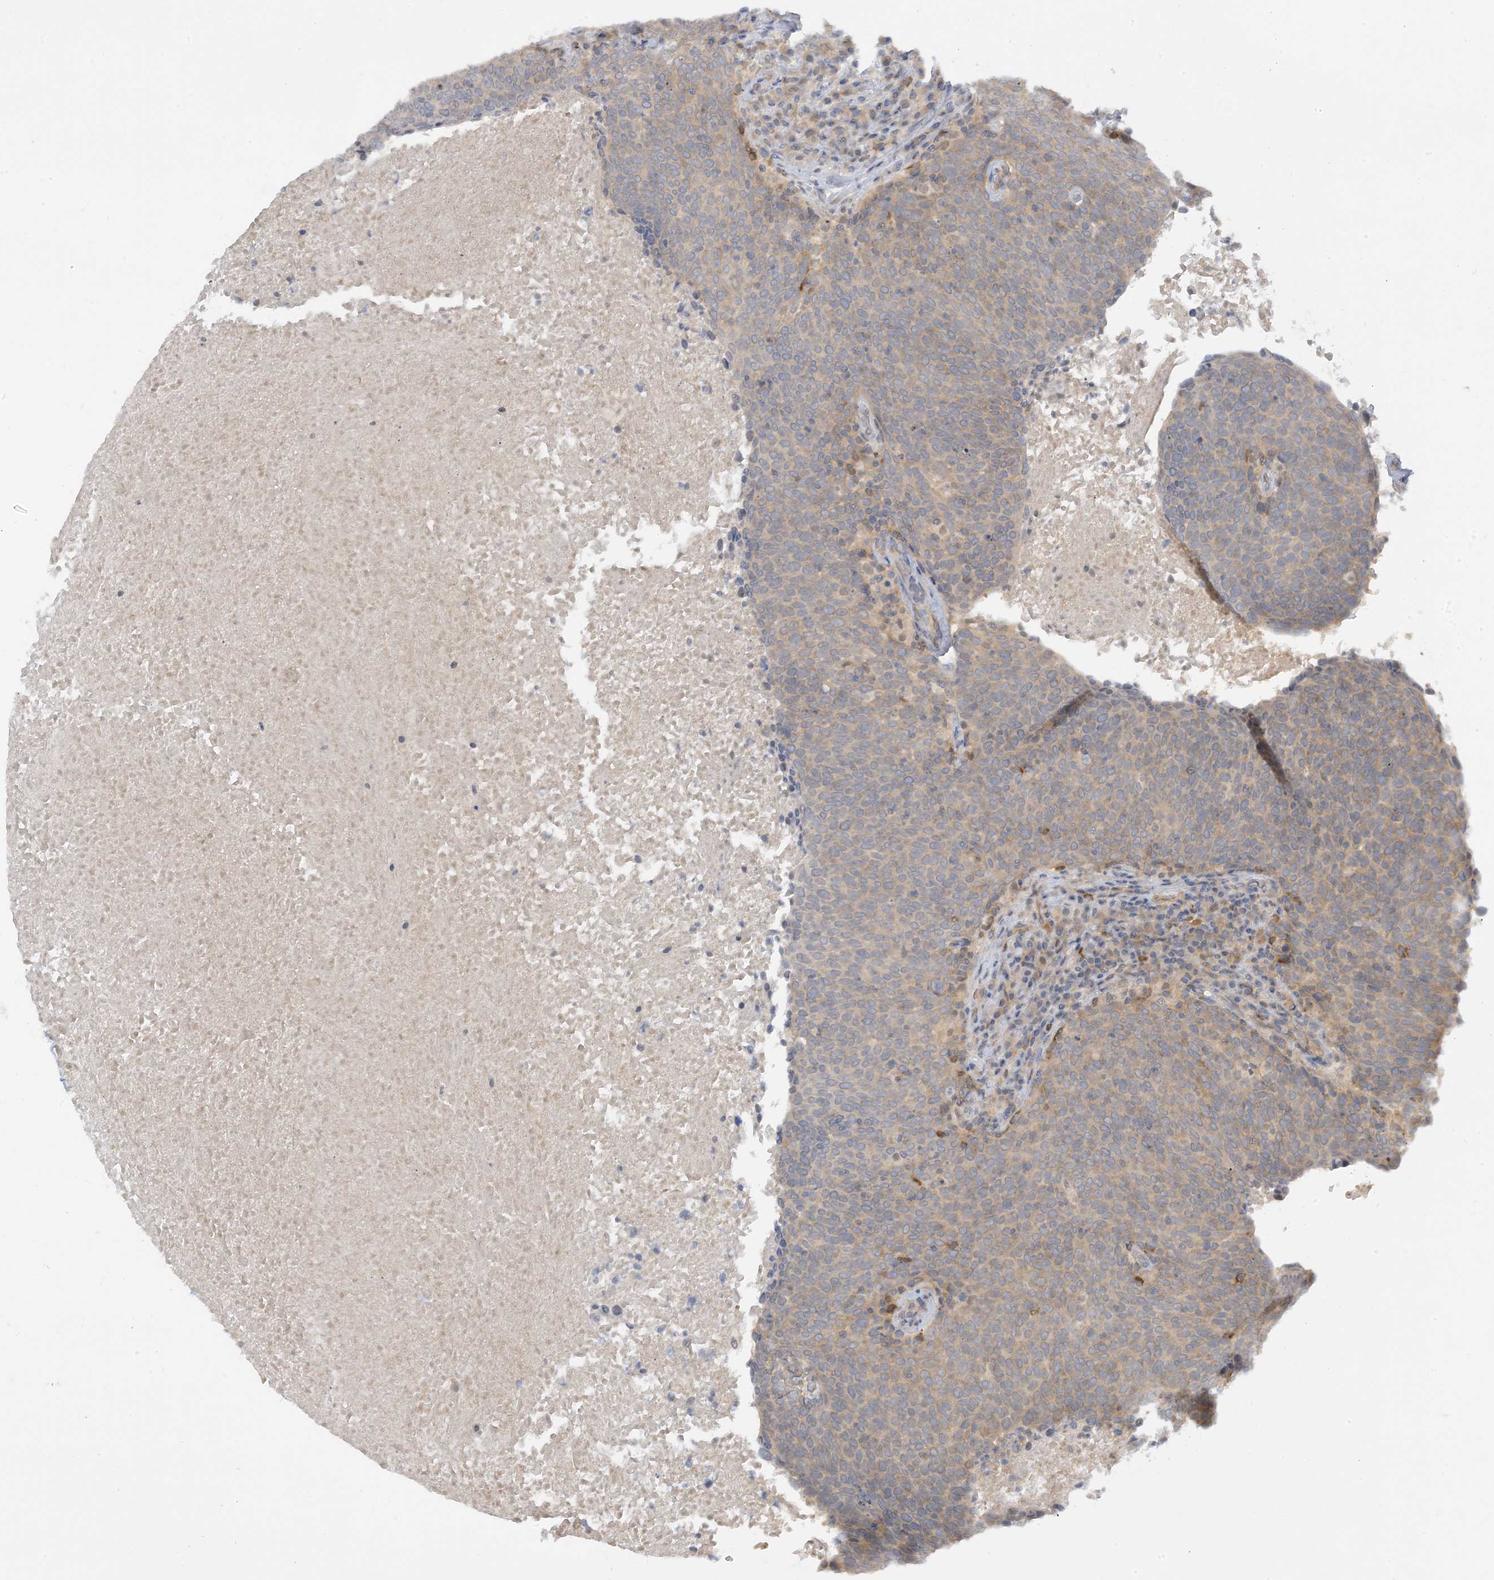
{"staining": {"intensity": "weak", "quantity": "<25%", "location": "cytoplasmic/membranous"}, "tissue": "head and neck cancer", "cell_type": "Tumor cells", "image_type": "cancer", "snomed": [{"axis": "morphology", "description": "Squamous cell carcinoma, NOS"}, {"axis": "morphology", "description": "Squamous cell carcinoma, metastatic, NOS"}, {"axis": "topography", "description": "Lymph node"}, {"axis": "topography", "description": "Head-Neck"}], "caption": "IHC of human squamous cell carcinoma (head and neck) displays no positivity in tumor cells.", "gene": "WDR26", "patient": {"sex": "male", "age": 62}}